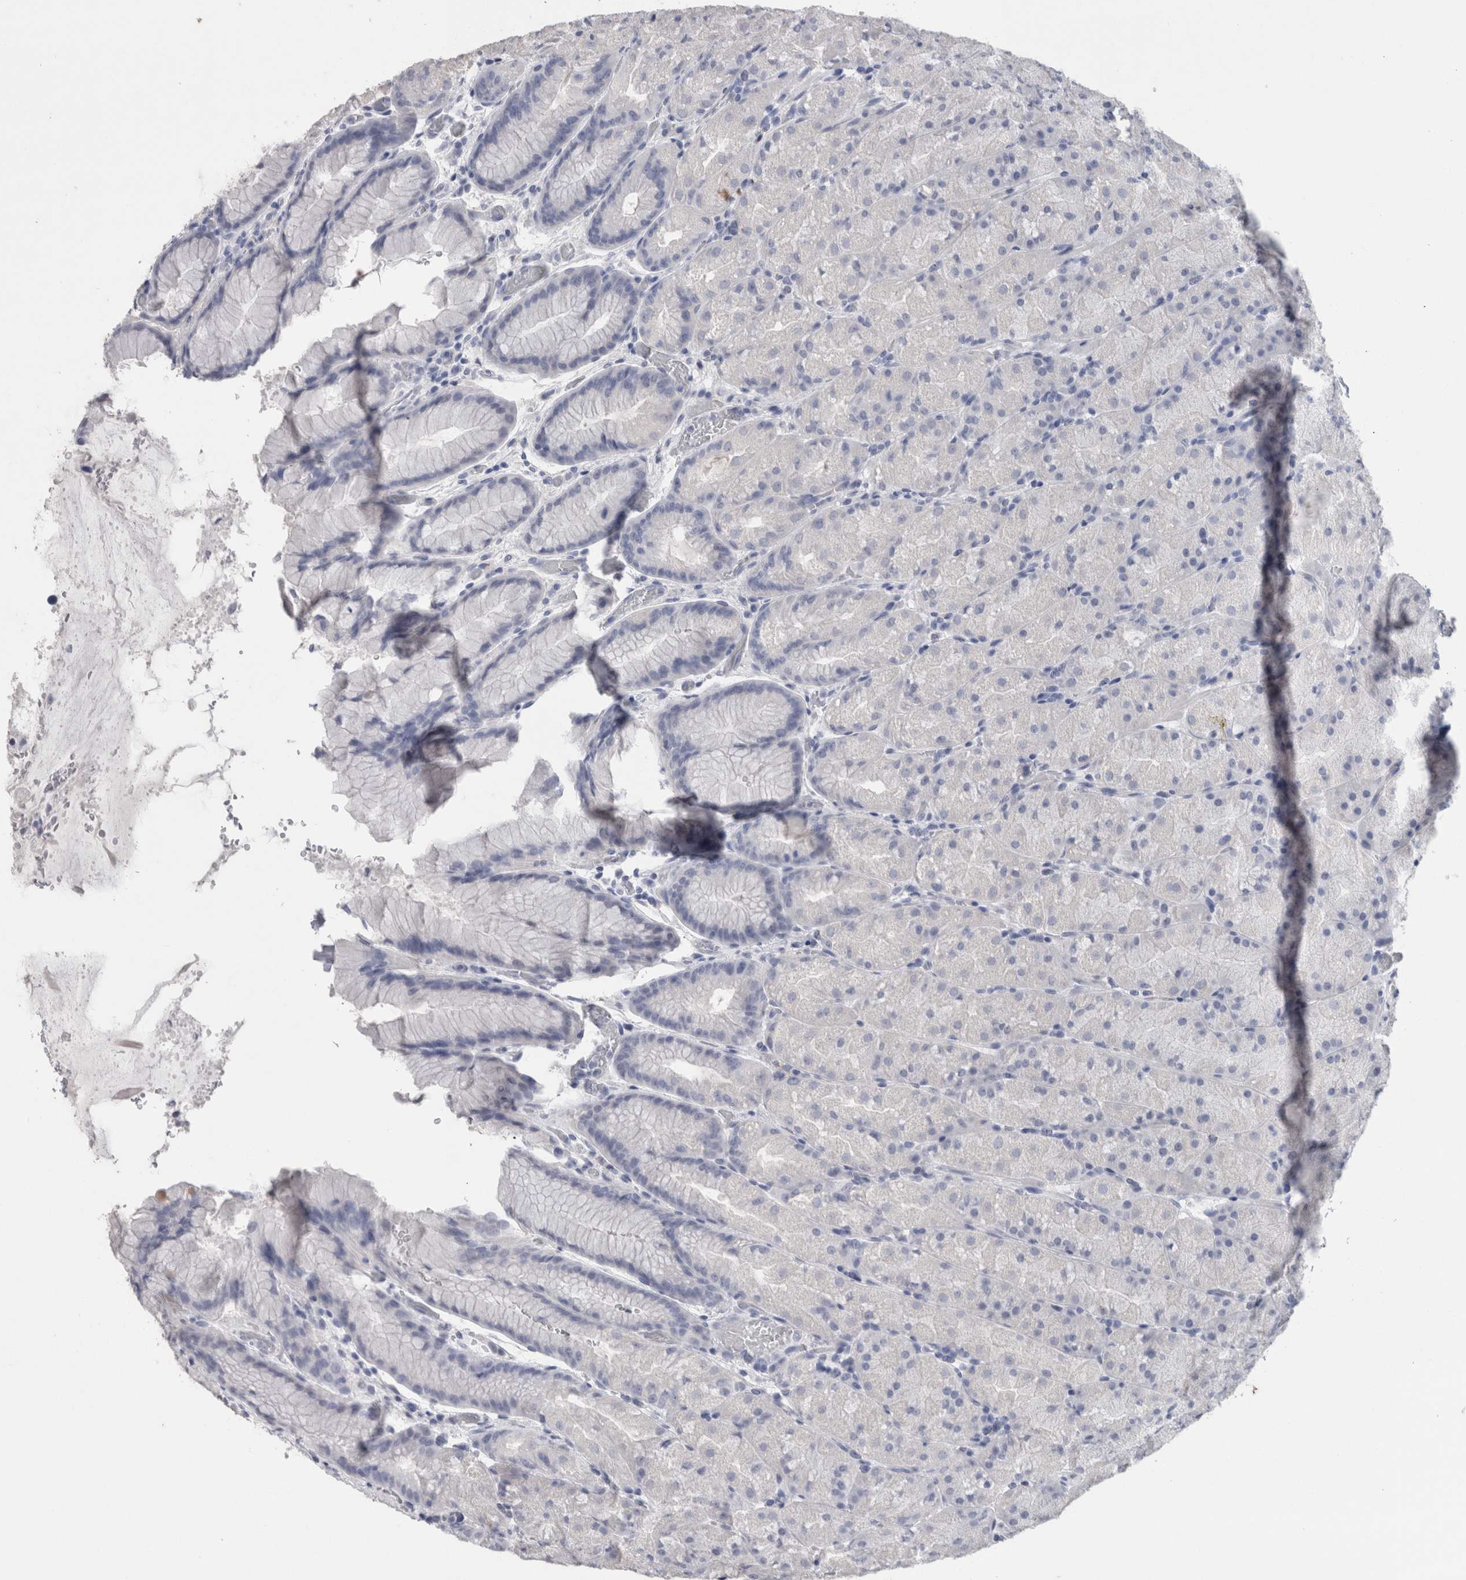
{"staining": {"intensity": "negative", "quantity": "none", "location": "none"}, "tissue": "stomach", "cell_type": "Glandular cells", "image_type": "normal", "snomed": [{"axis": "morphology", "description": "Normal tissue, NOS"}, {"axis": "topography", "description": "Stomach, upper"}, {"axis": "topography", "description": "Stomach"}], "caption": "IHC of normal stomach exhibits no staining in glandular cells.", "gene": "CA8", "patient": {"sex": "male", "age": 48}}